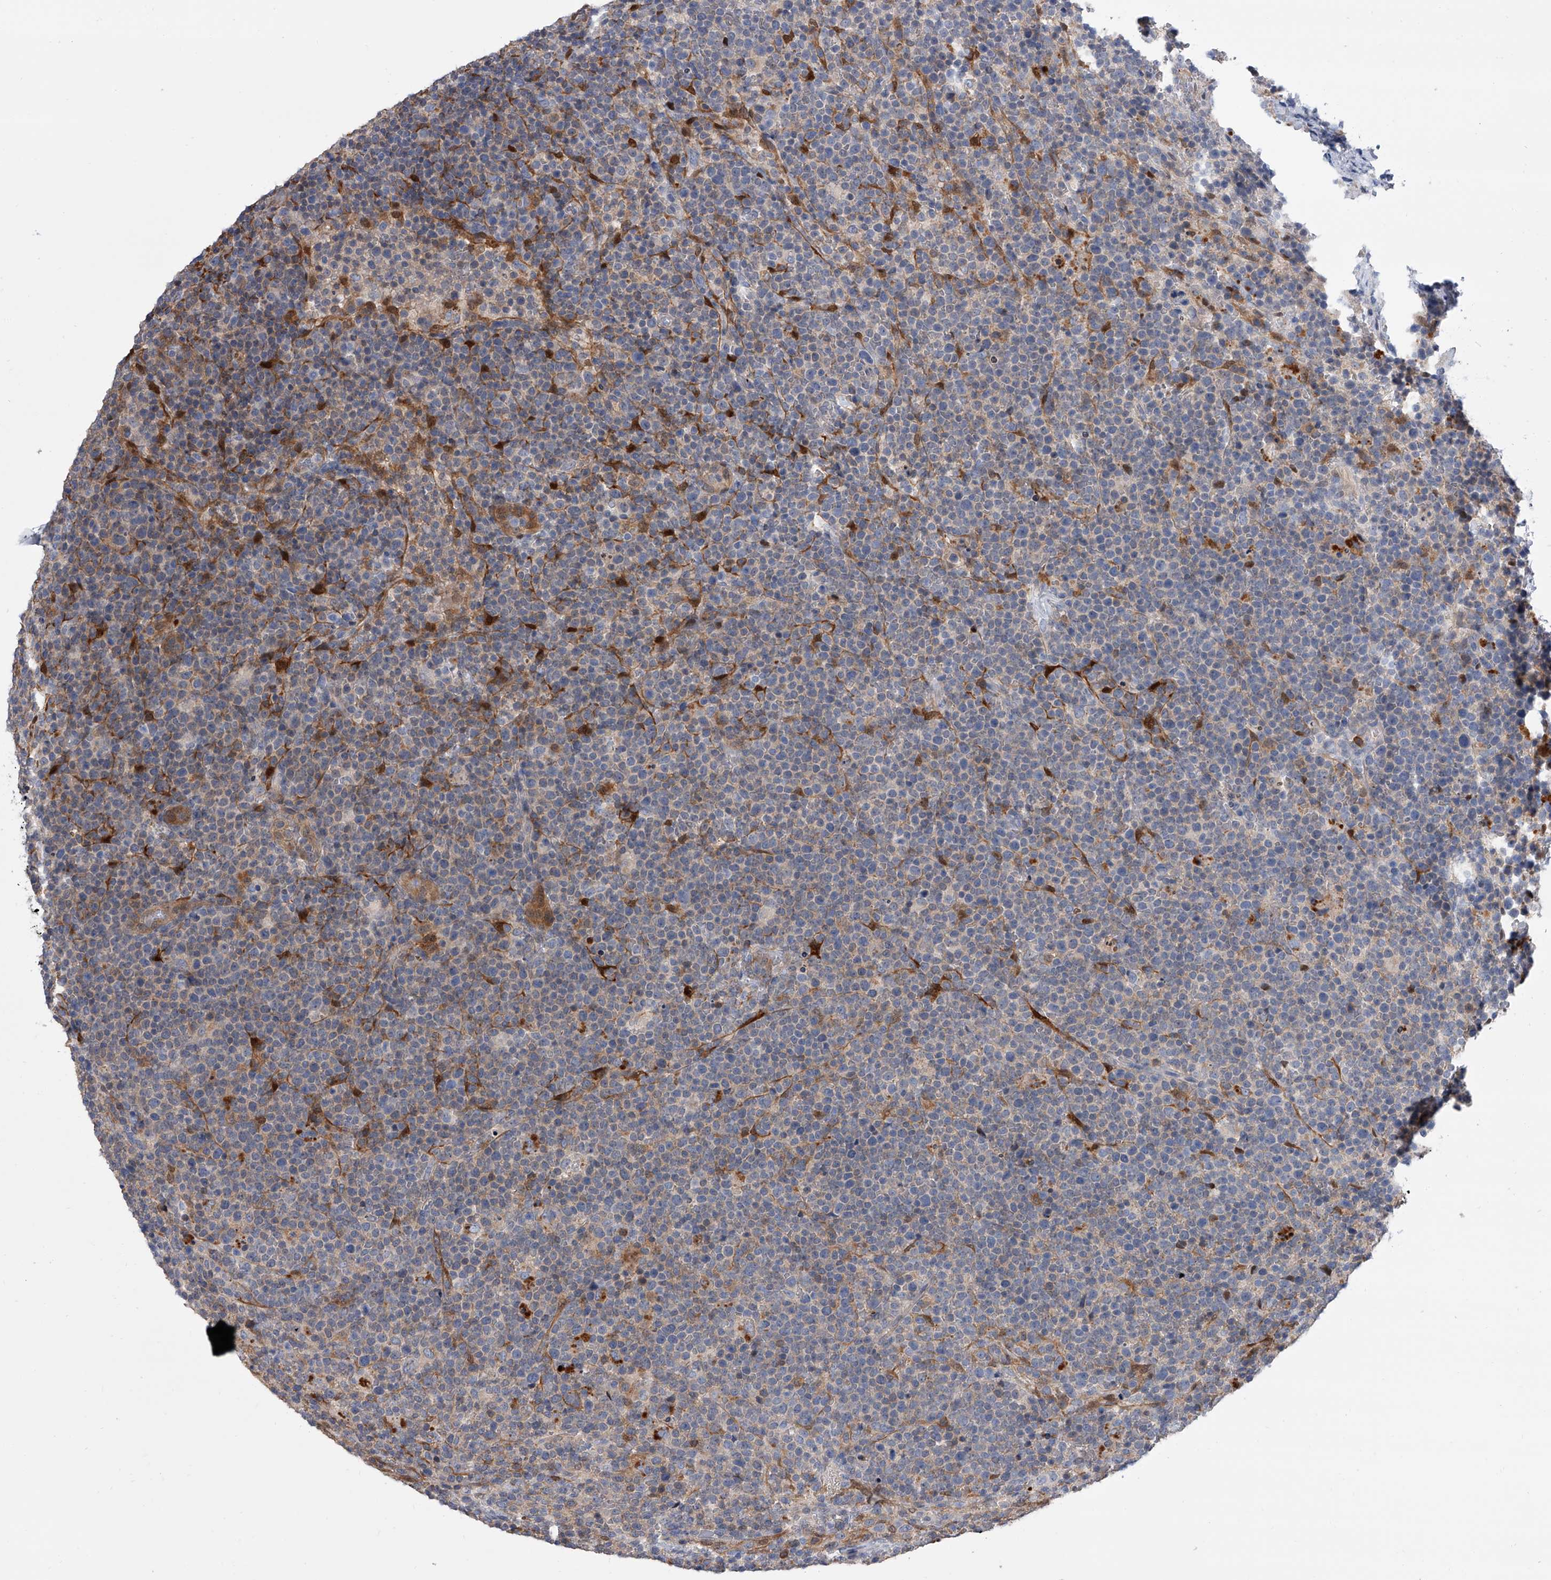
{"staining": {"intensity": "weak", "quantity": "<25%", "location": "cytoplasmic/membranous"}, "tissue": "lymphoma", "cell_type": "Tumor cells", "image_type": "cancer", "snomed": [{"axis": "morphology", "description": "Malignant lymphoma, non-Hodgkin's type, High grade"}, {"axis": "topography", "description": "Lymph node"}], "caption": "Immunohistochemical staining of human lymphoma exhibits no significant positivity in tumor cells.", "gene": "SERPINB9", "patient": {"sex": "male", "age": 61}}